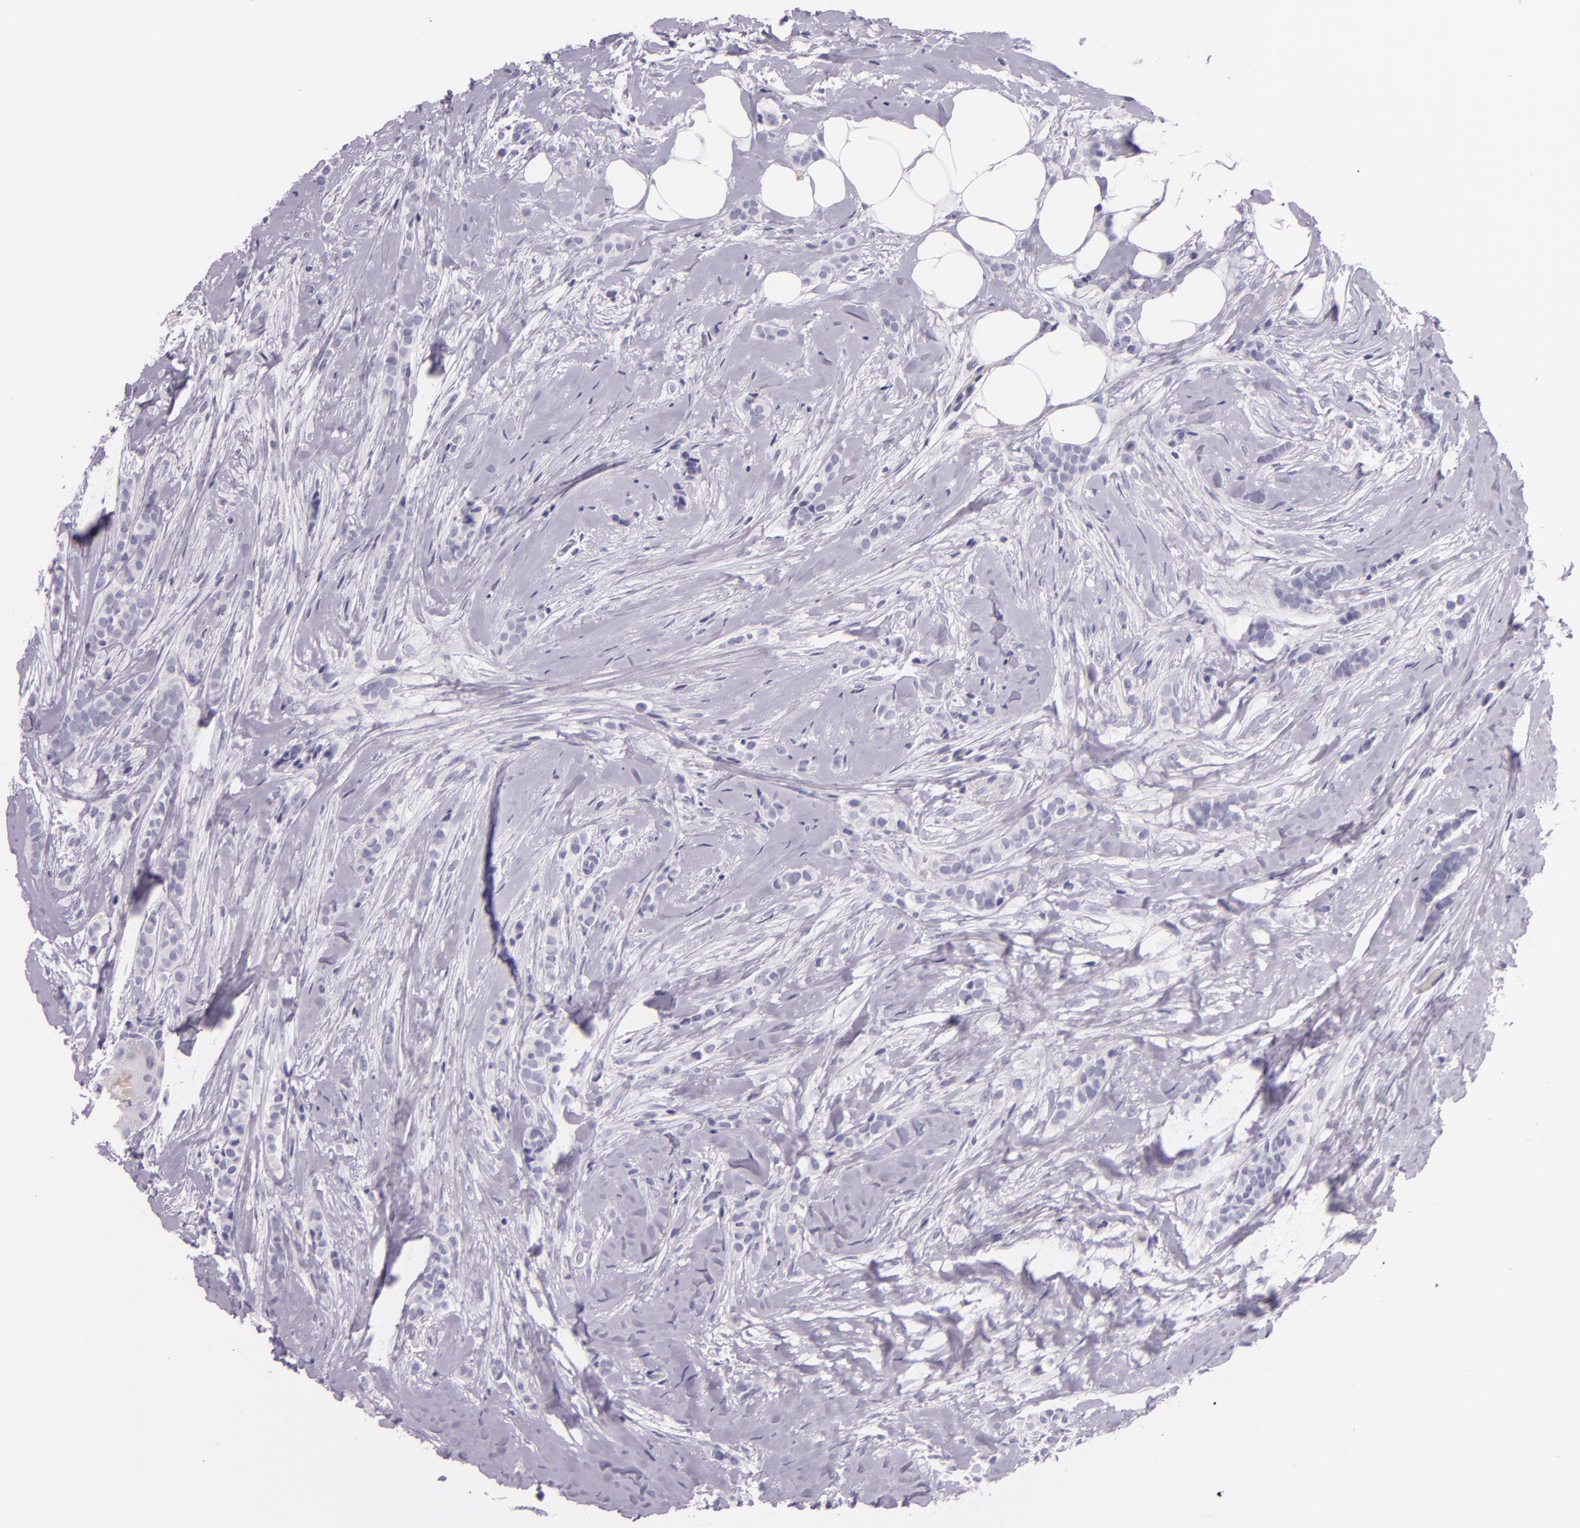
{"staining": {"intensity": "negative", "quantity": "none", "location": "none"}, "tissue": "breast cancer", "cell_type": "Tumor cells", "image_type": "cancer", "snomed": [{"axis": "morphology", "description": "Lobular carcinoma"}, {"axis": "topography", "description": "Breast"}], "caption": "This photomicrograph is of lobular carcinoma (breast) stained with IHC to label a protein in brown with the nuclei are counter-stained blue. There is no positivity in tumor cells.", "gene": "HSP90AA1", "patient": {"sex": "female", "age": 56}}